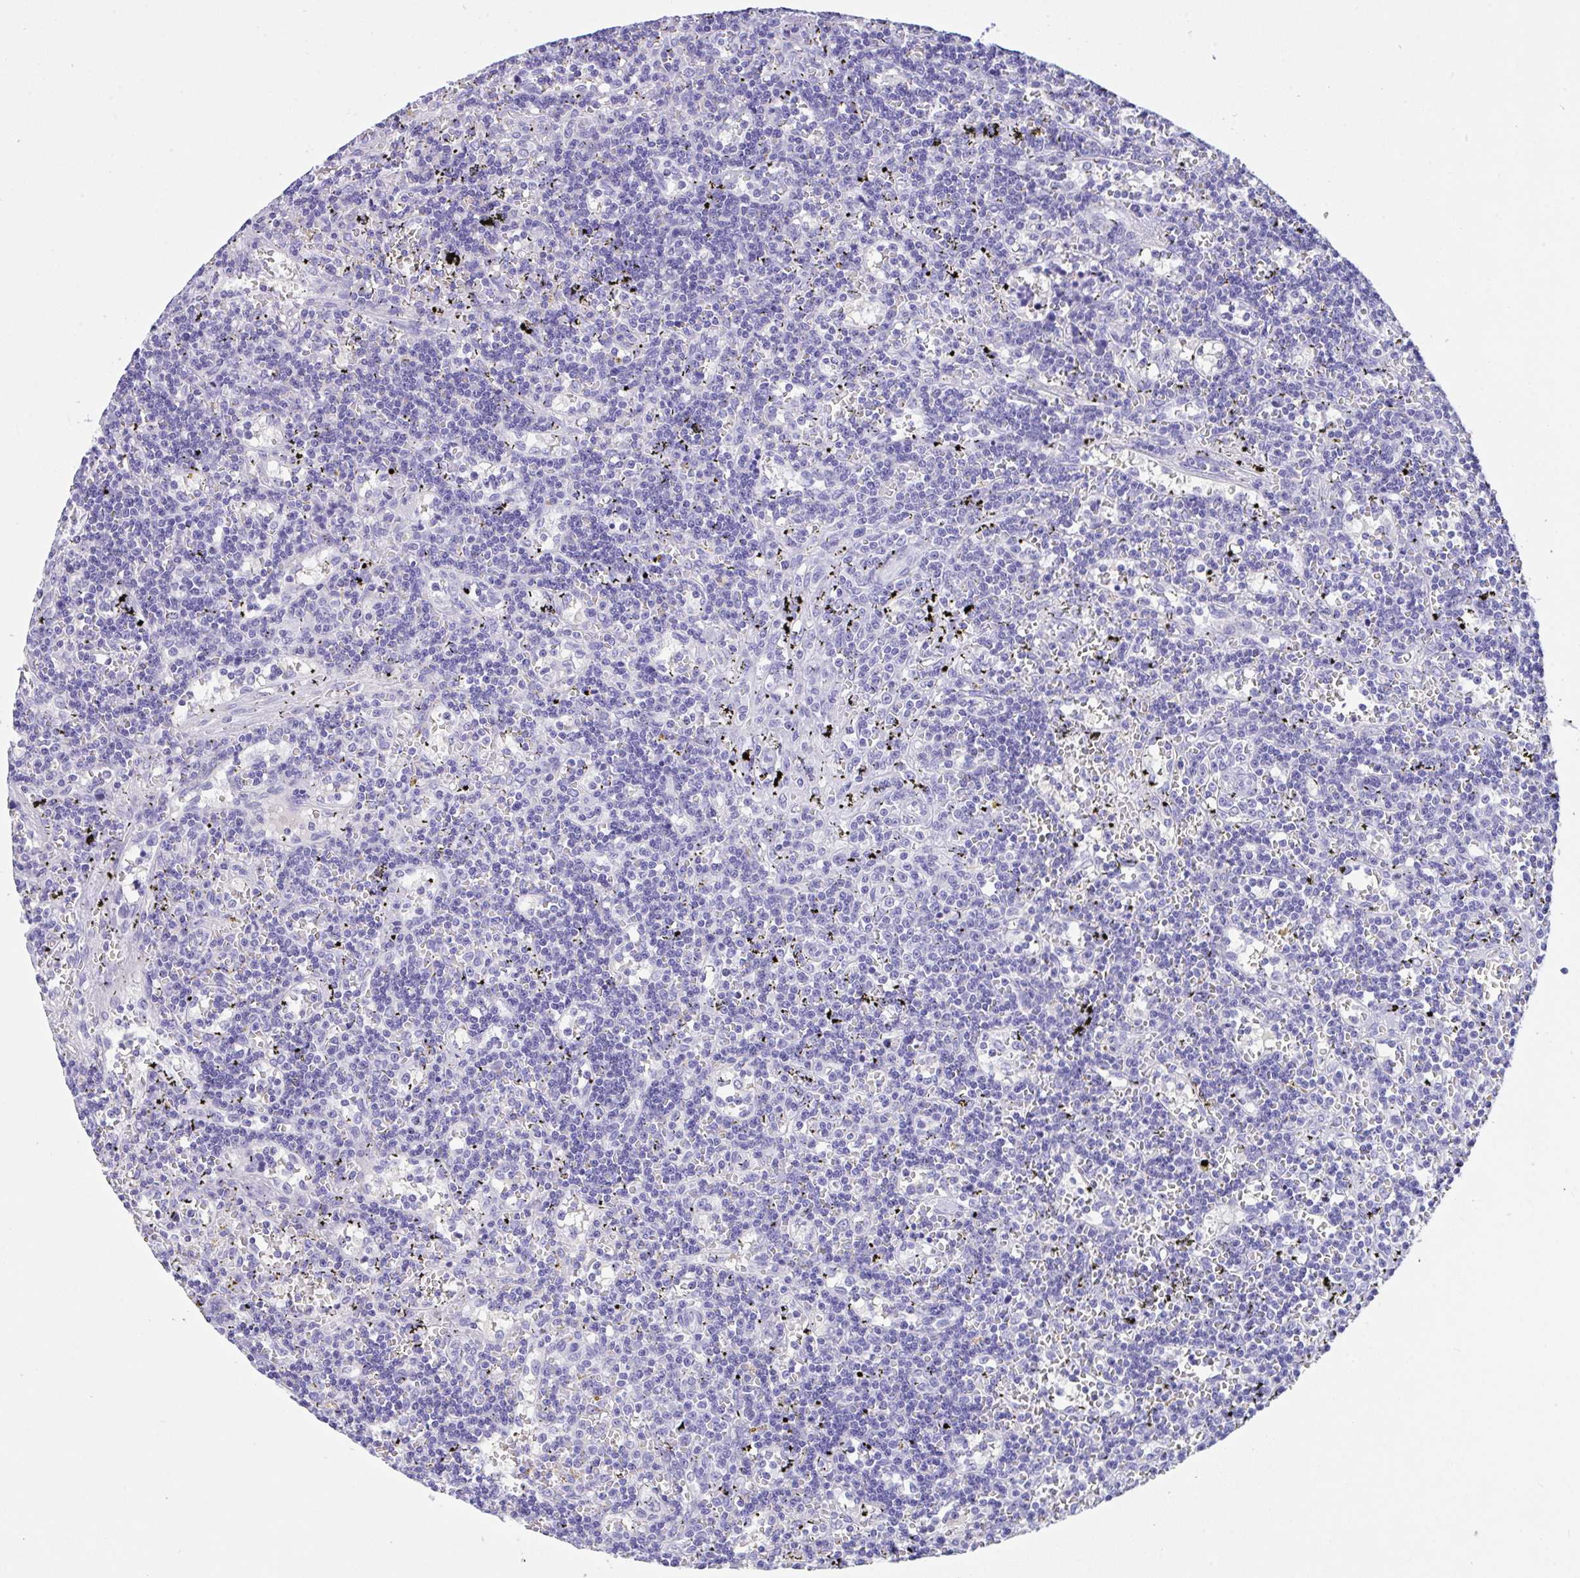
{"staining": {"intensity": "negative", "quantity": "none", "location": "none"}, "tissue": "lymphoma", "cell_type": "Tumor cells", "image_type": "cancer", "snomed": [{"axis": "morphology", "description": "Malignant lymphoma, non-Hodgkin's type, Low grade"}, {"axis": "topography", "description": "Spleen"}], "caption": "A histopathology image of low-grade malignant lymphoma, non-Hodgkin's type stained for a protein displays no brown staining in tumor cells. (Brightfield microscopy of DAB (3,3'-diaminobenzidine) immunohistochemistry at high magnification).", "gene": "FBXL20", "patient": {"sex": "male", "age": 60}}